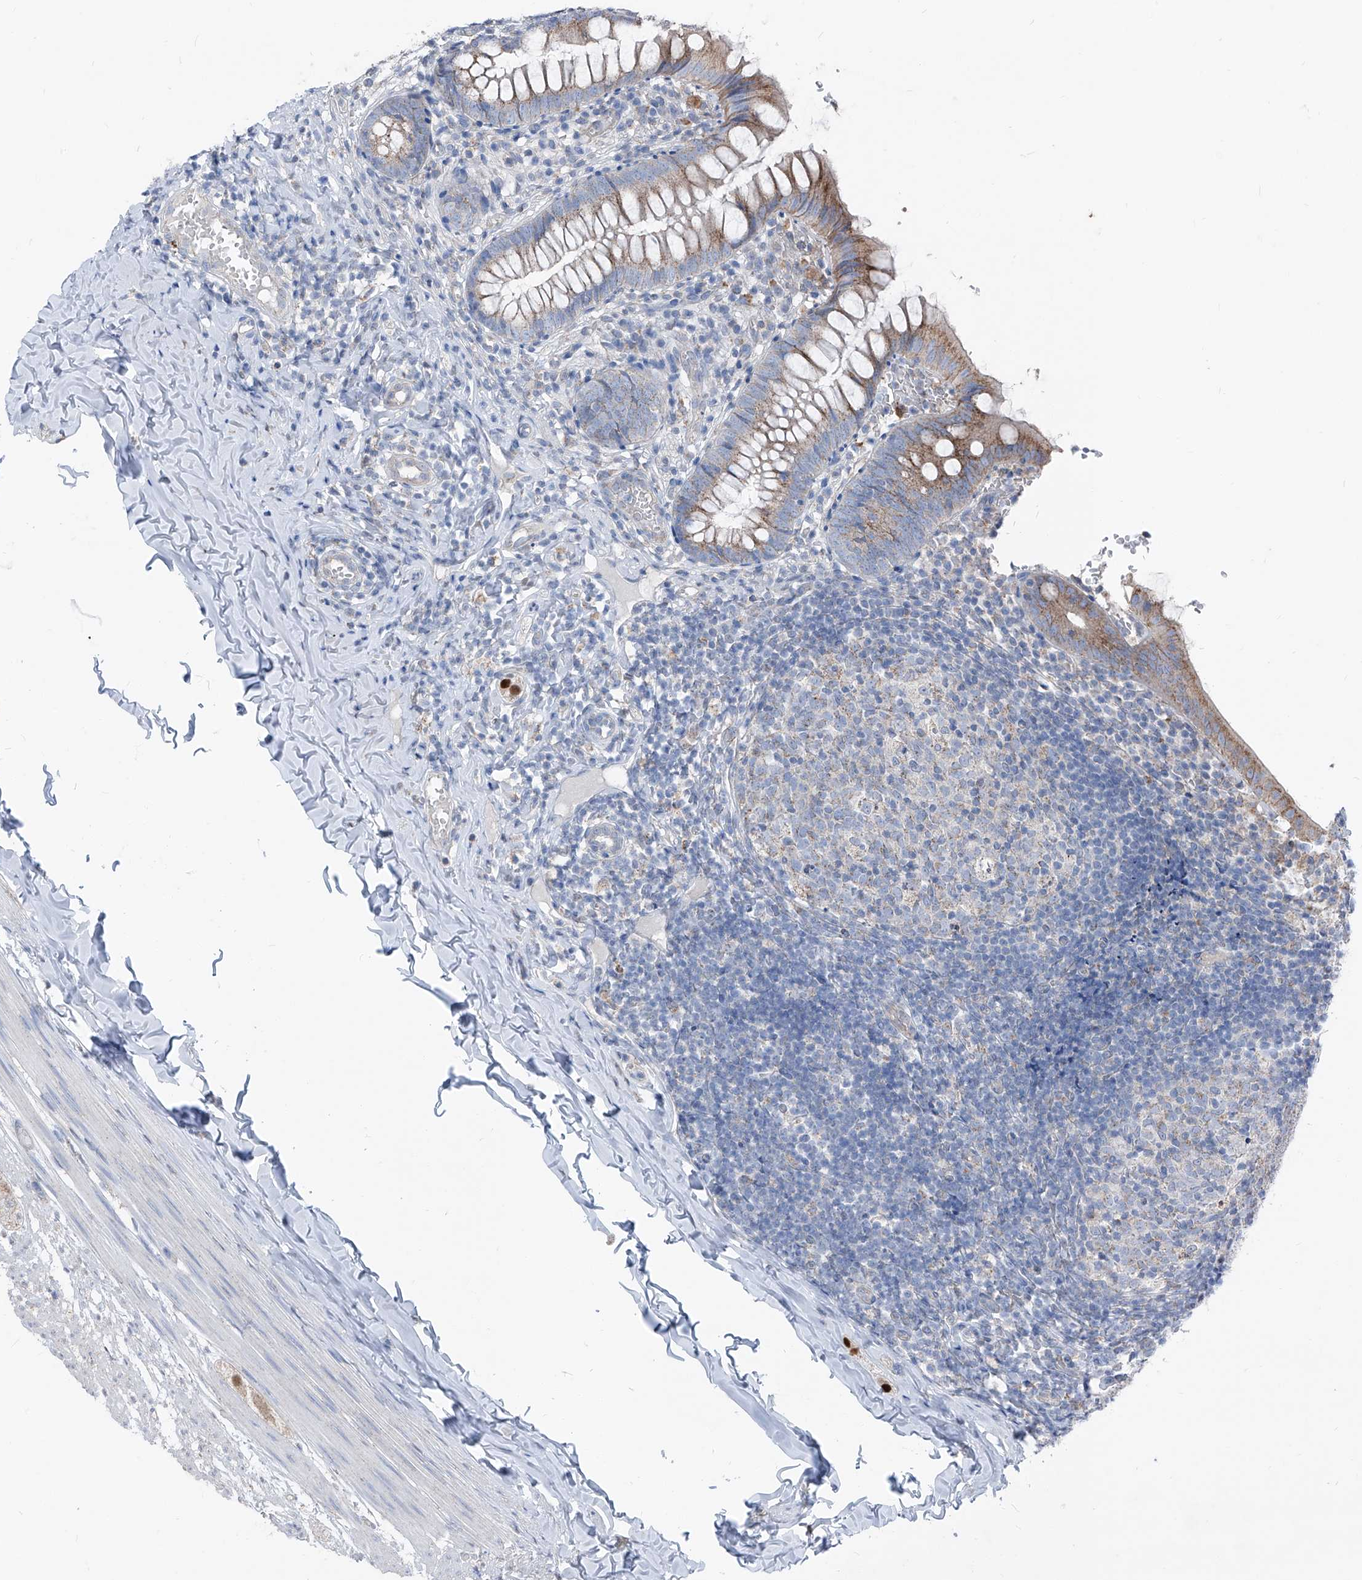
{"staining": {"intensity": "moderate", "quantity": ">75%", "location": "cytoplasmic/membranous"}, "tissue": "appendix", "cell_type": "Glandular cells", "image_type": "normal", "snomed": [{"axis": "morphology", "description": "Normal tissue, NOS"}, {"axis": "topography", "description": "Appendix"}], "caption": "A high-resolution micrograph shows immunohistochemistry staining of benign appendix, which displays moderate cytoplasmic/membranous staining in approximately >75% of glandular cells. (DAB IHC, brown staining for protein, blue staining for nuclei).", "gene": "AGPS", "patient": {"sex": "male", "age": 8}}